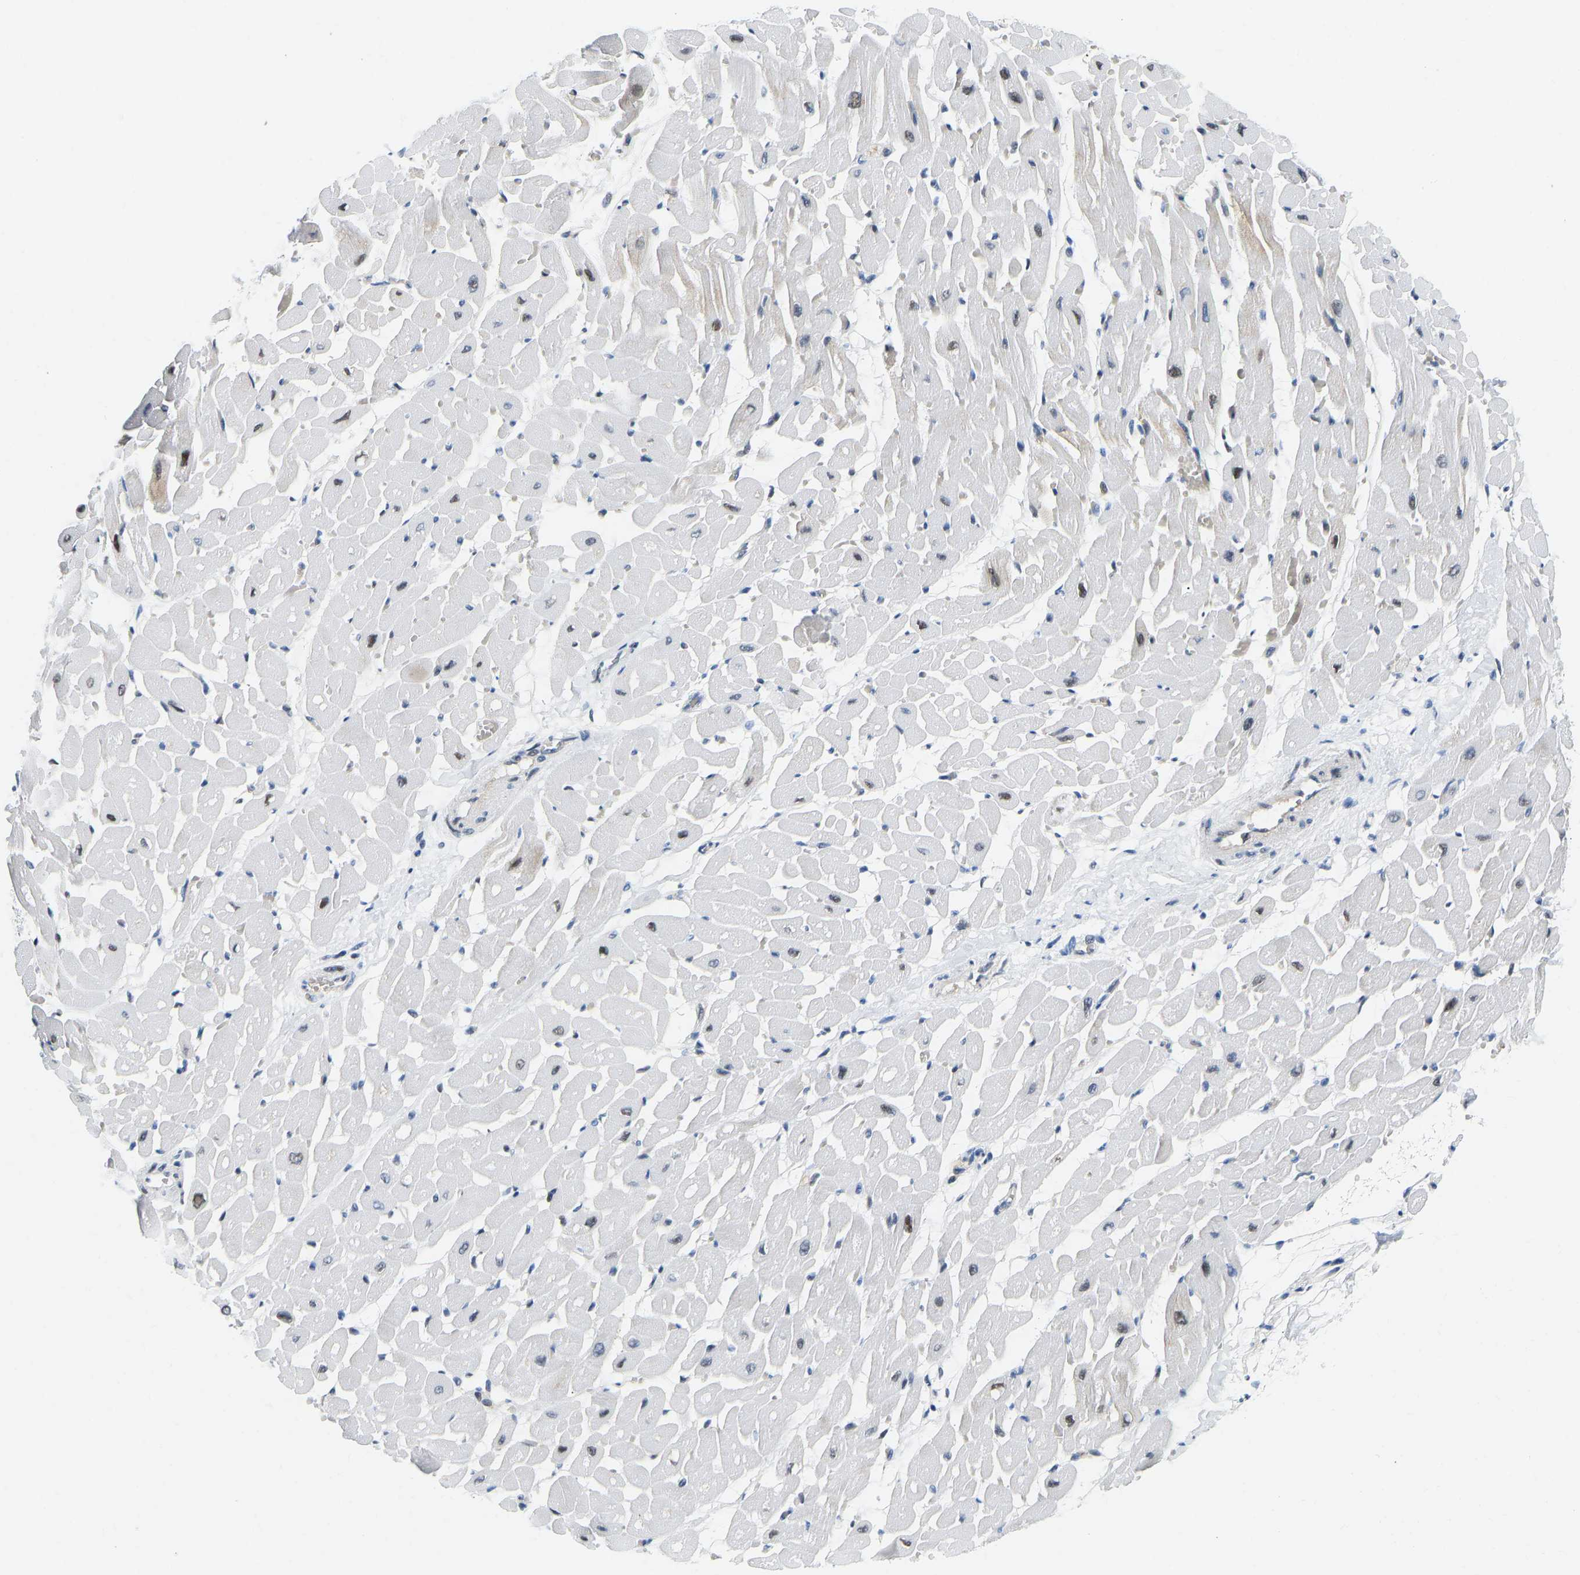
{"staining": {"intensity": "weak", "quantity": "25%-75%", "location": "nuclear"}, "tissue": "heart muscle", "cell_type": "Cardiomyocytes", "image_type": "normal", "snomed": [{"axis": "morphology", "description": "Normal tissue, NOS"}, {"axis": "topography", "description": "Heart"}], "caption": "Immunohistochemistry (IHC) (DAB) staining of unremarkable human heart muscle shows weak nuclear protein positivity in approximately 25%-75% of cardiomyocytes.", "gene": "HDAC5", "patient": {"sex": "male", "age": 45}}